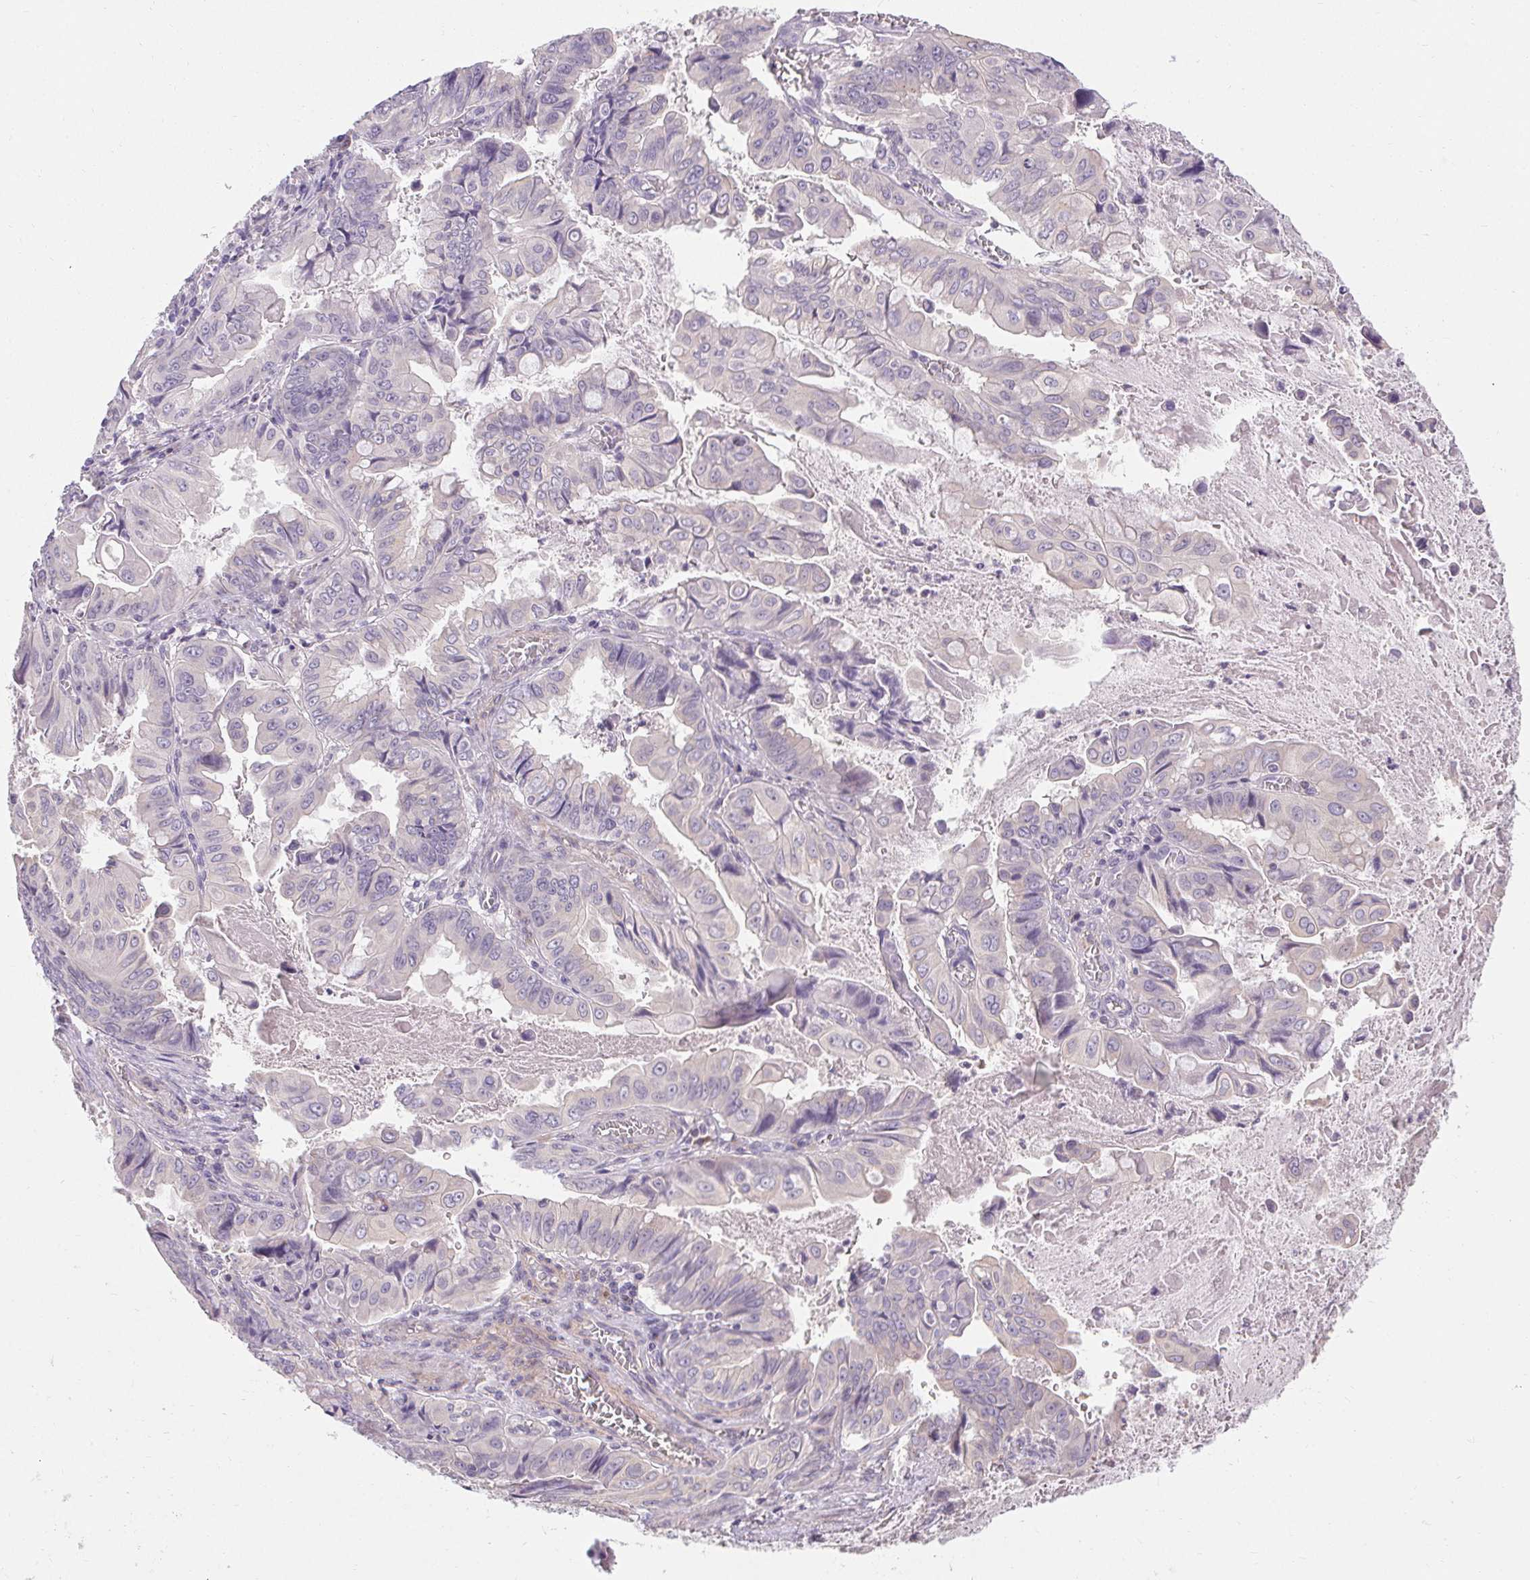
{"staining": {"intensity": "negative", "quantity": "none", "location": "none"}, "tissue": "stomach cancer", "cell_type": "Tumor cells", "image_type": "cancer", "snomed": [{"axis": "morphology", "description": "Adenocarcinoma, NOS"}, {"axis": "topography", "description": "Stomach, upper"}], "caption": "Stomach cancer stained for a protein using IHC shows no positivity tumor cells.", "gene": "TMEM52B", "patient": {"sex": "male", "age": 80}}